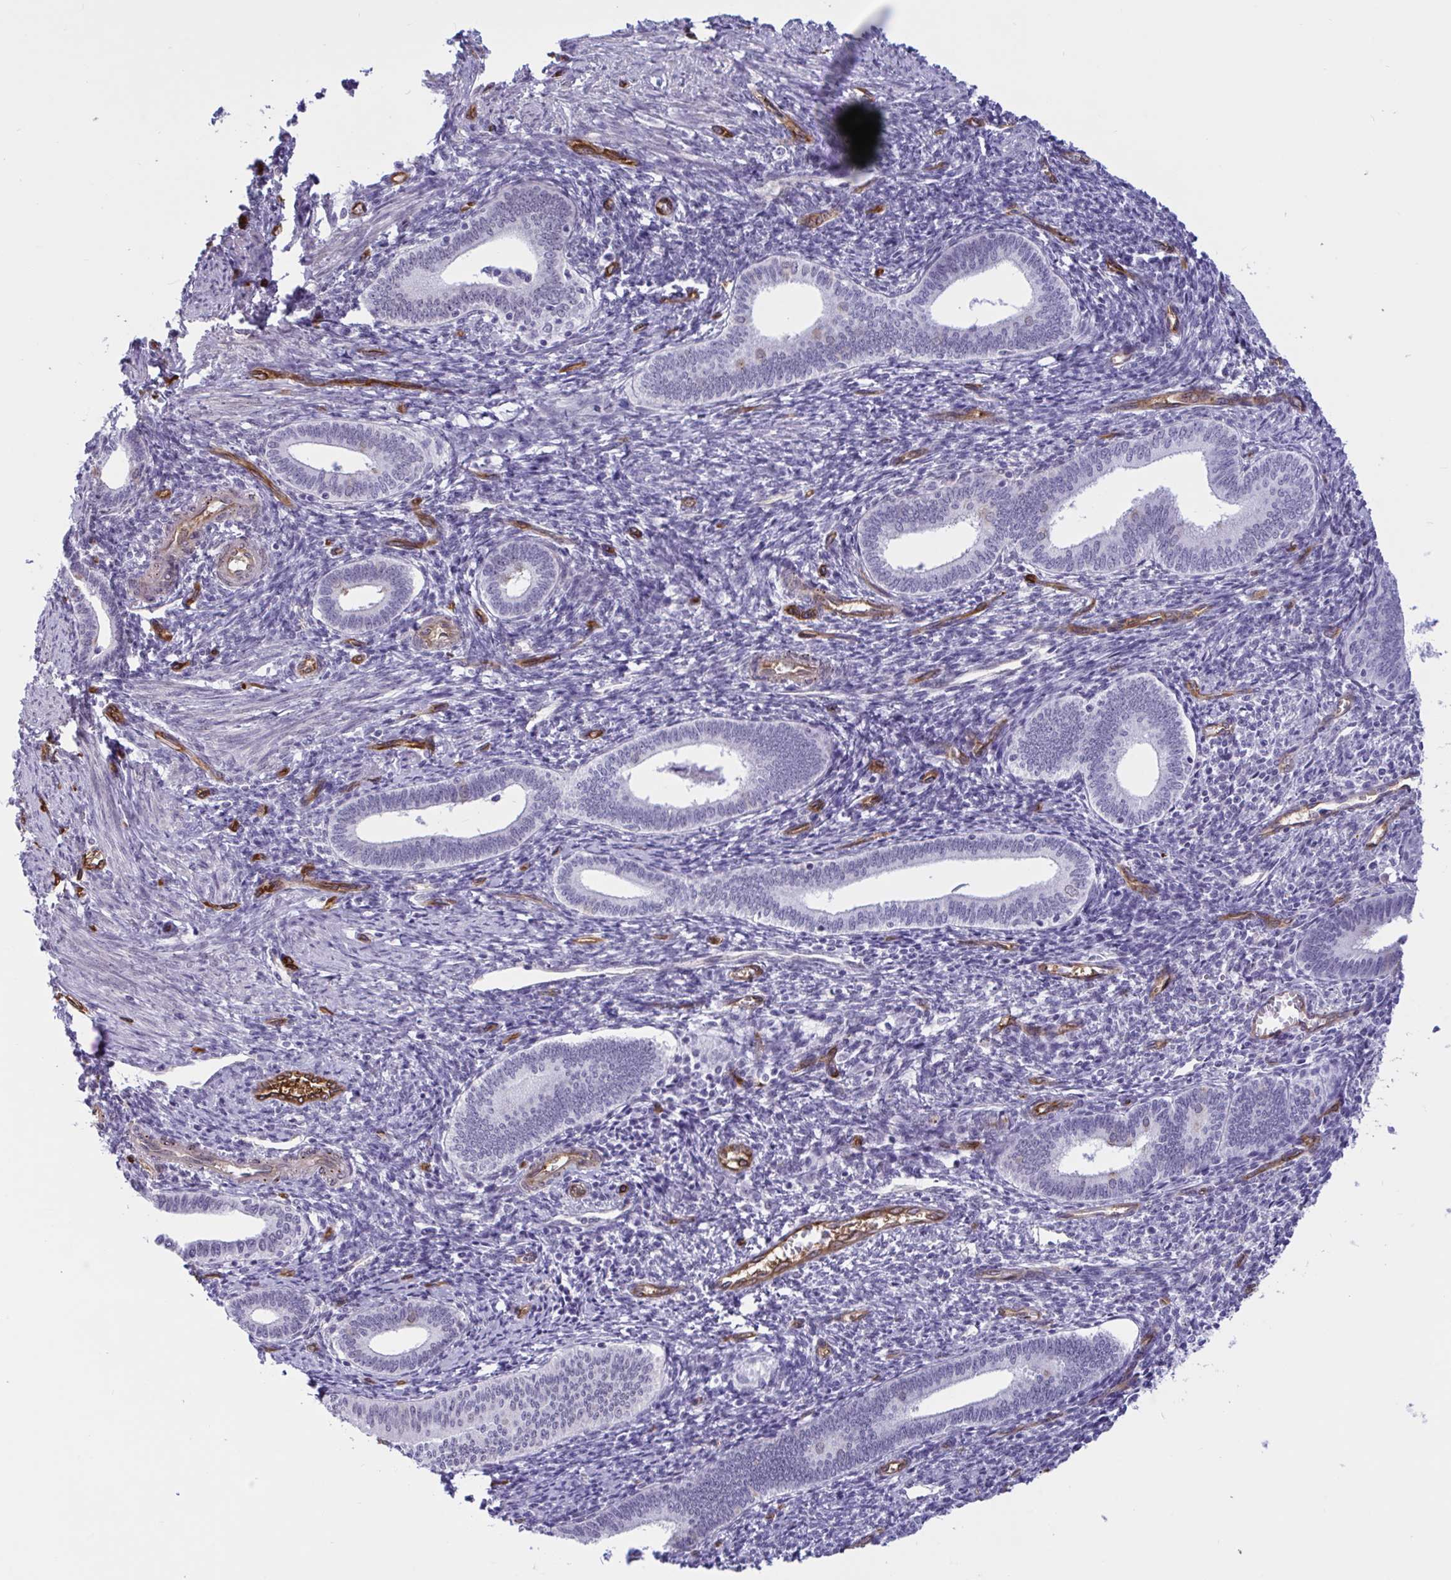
{"staining": {"intensity": "negative", "quantity": "none", "location": "none"}, "tissue": "endometrium", "cell_type": "Cells in endometrial stroma", "image_type": "normal", "snomed": [{"axis": "morphology", "description": "Normal tissue, NOS"}, {"axis": "topography", "description": "Endometrium"}], "caption": "Endometrium stained for a protein using immunohistochemistry (IHC) shows no expression cells in endometrial stroma.", "gene": "EML1", "patient": {"sex": "female", "age": 41}}